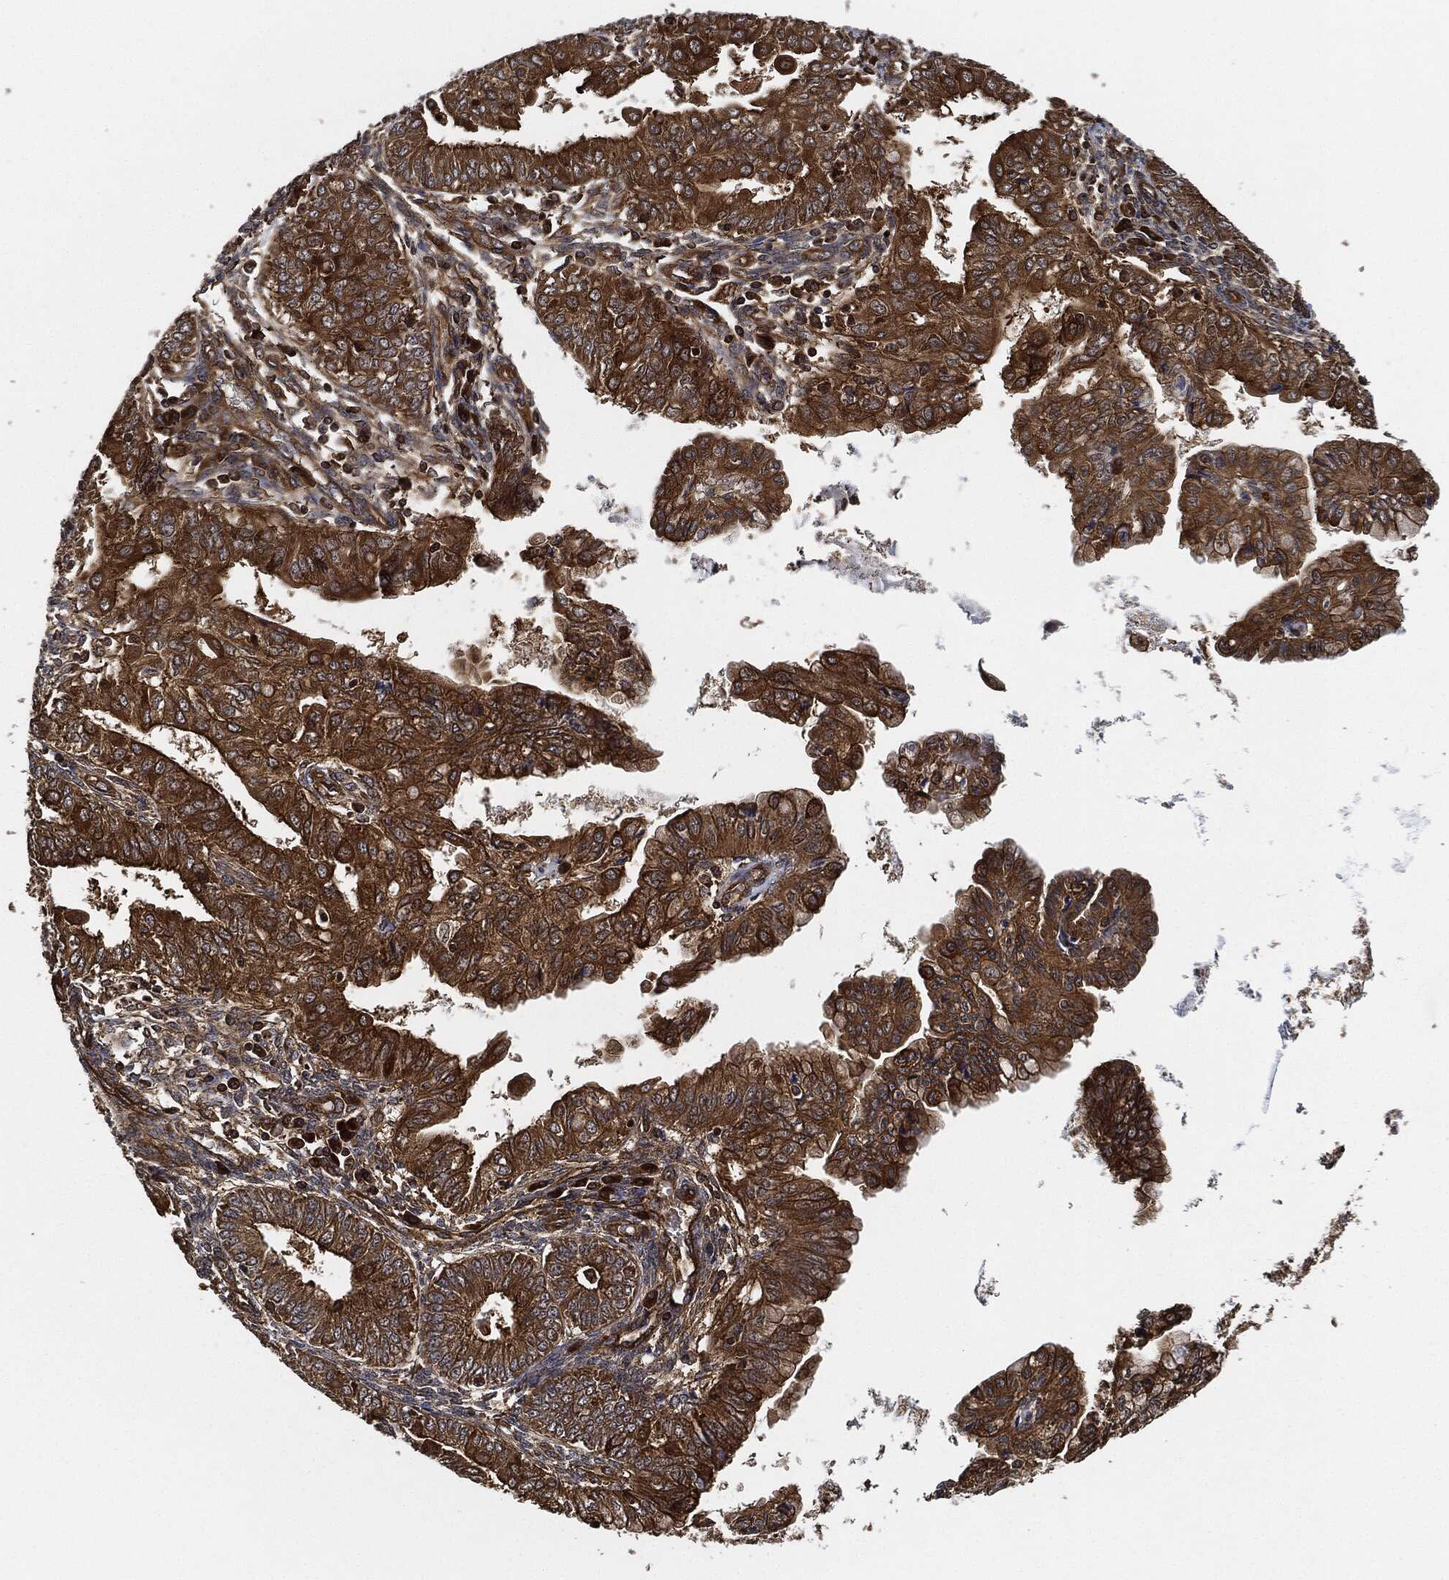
{"staining": {"intensity": "strong", "quantity": ">75%", "location": "cytoplasmic/membranous"}, "tissue": "endometrial cancer", "cell_type": "Tumor cells", "image_type": "cancer", "snomed": [{"axis": "morphology", "description": "Adenocarcinoma, NOS"}, {"axis": "topography", "description": "Endometrium"}], "caption": "Strong cytoplasmic/membranous expression for a protein is seen in about >75% of tumor cells of adenocarcinoma (endometrial) using immunohistochemistry (IHC).", "gene": "CEP290", "patient": {"sex": "female", "age": 68}}